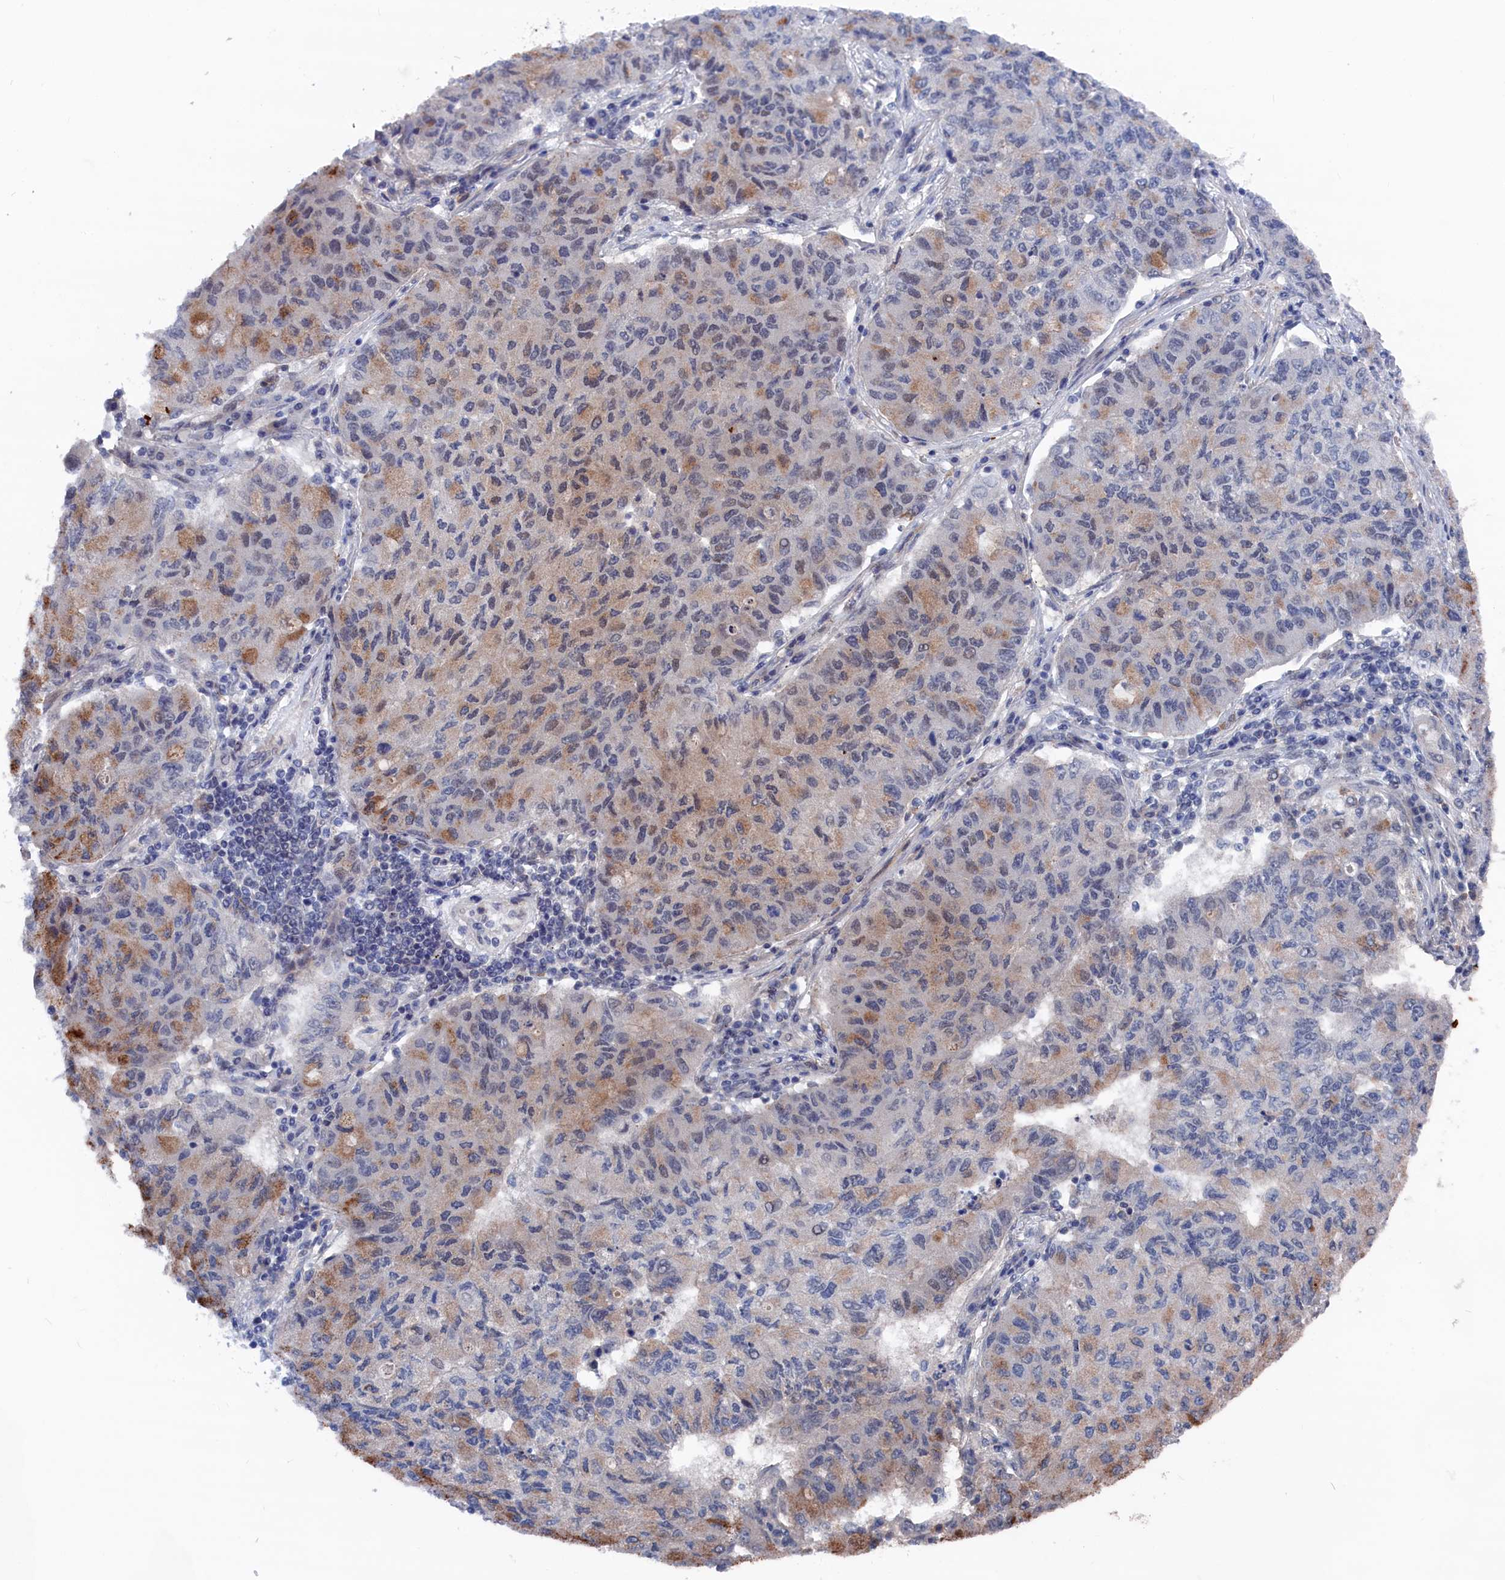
{"staining": {"intensity": "weak", "quantity": "25%-75%", "location": "cytoplasmic/membranous"}, "tissue": "lung cancer", "cell_type": "Tumor cells", "image_type": "cancer", "snomed": [{"axis": "morphology", "description": "Squamous cell carcinoma, NOS"}, {"axis": "topography", "description": "Lung"}], "caption": "Protein staining by IHC reveals weak cytoplasmic/membranous expression in approximately 25%-75% of tumor cells in lung squamous cell carcinoma. The protein of interest is stained brown, and the nuclei are stained in blue (DAB (3,3'-diaminobenzidine) IHC with brightfield microscopy, high magnification).", "gene": "MARCHF3", "patient": {"sex": "male", "age": 74}}